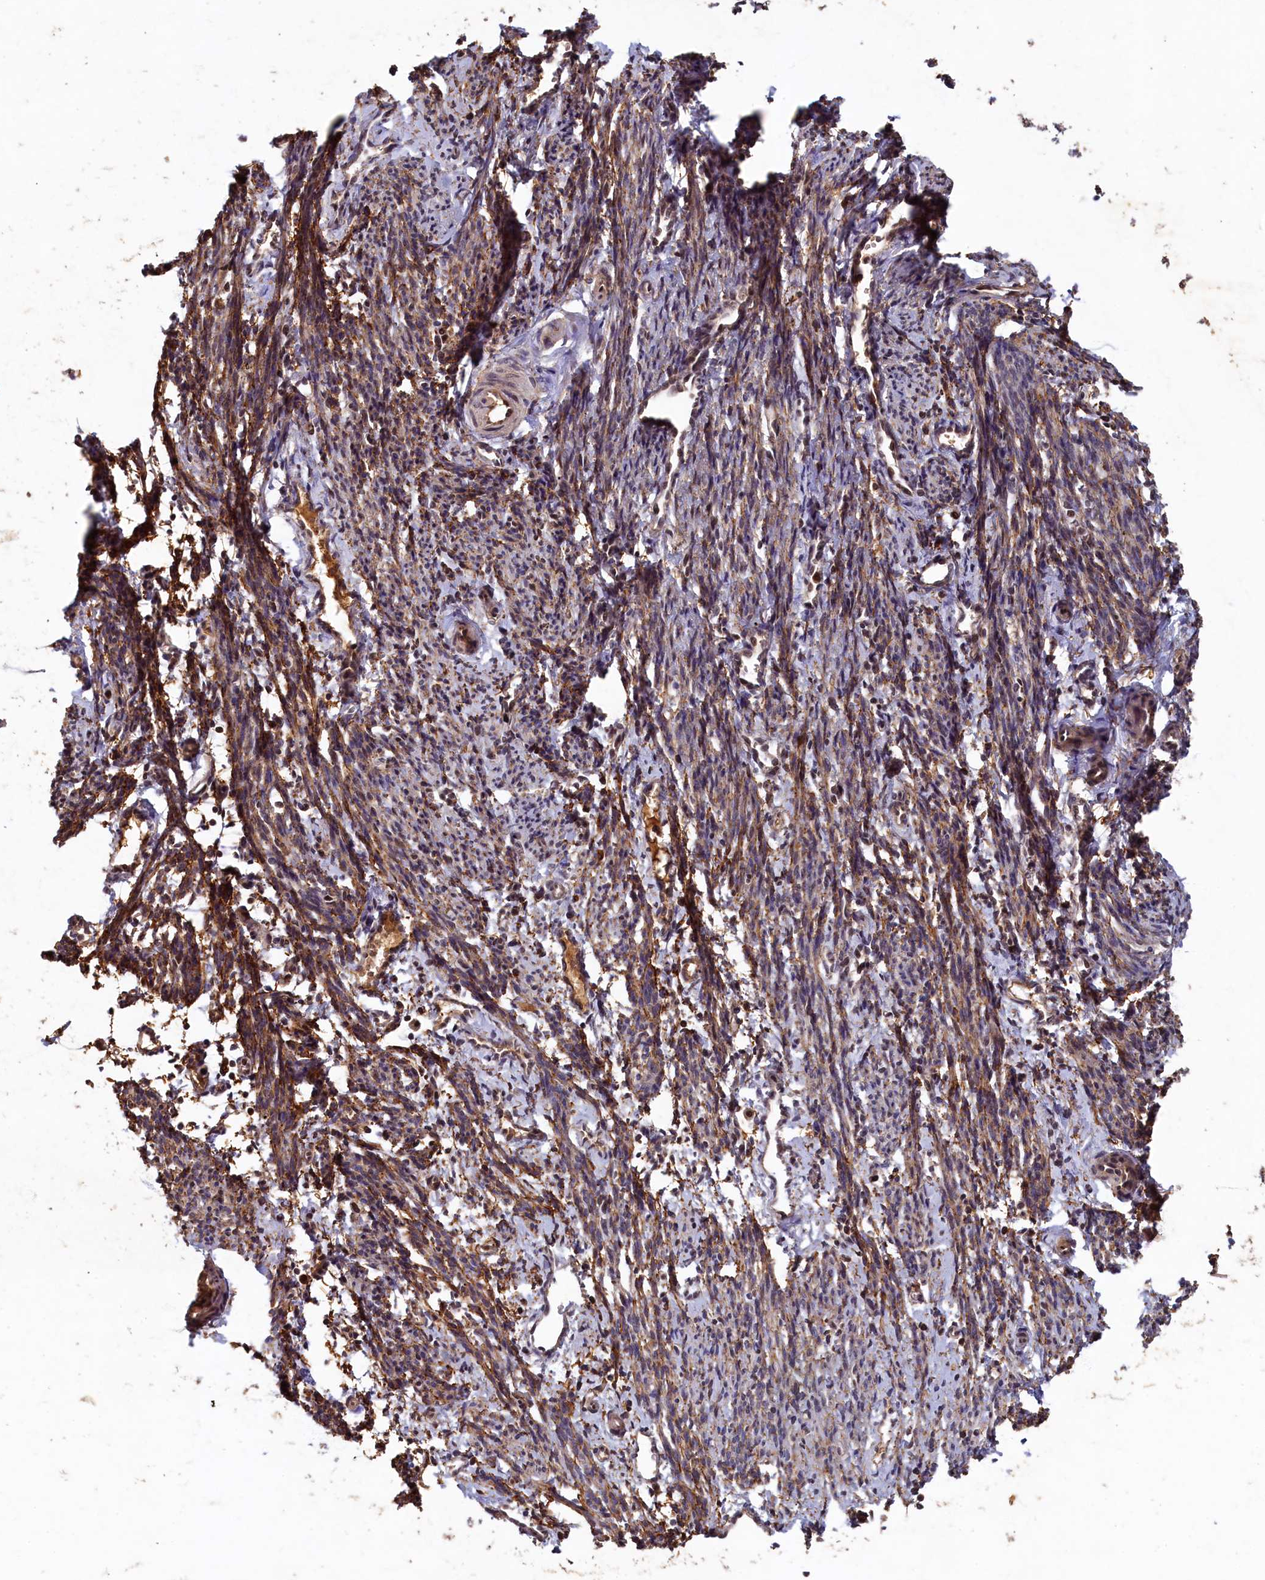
{"staining": {"intensity": "moderate", "quantity": ">75%", "location": "cytoplasmic/membranous"}, "tissue": "smooth muscle", "cell_type": "Smooth muscle cells", "image_type": "normal", "snomed": [{"axis": "morphology", "description": "Normal tissue, NOS"}, {"axis": "topography", "description": "Smooth muscle"}, {"axis": "topography", "description": "Uterus"}], "caption": "This micrograph demonstrates benign smooth muscle stained with IHC to label a protein in brown. The cytoplasmic/membranous of smooth muscle cells show moderate positivity for the protein. Nuclei are counter-stained blue.", "gene": "LCMT2", "patient": {"sex": "female", "age": 59}}